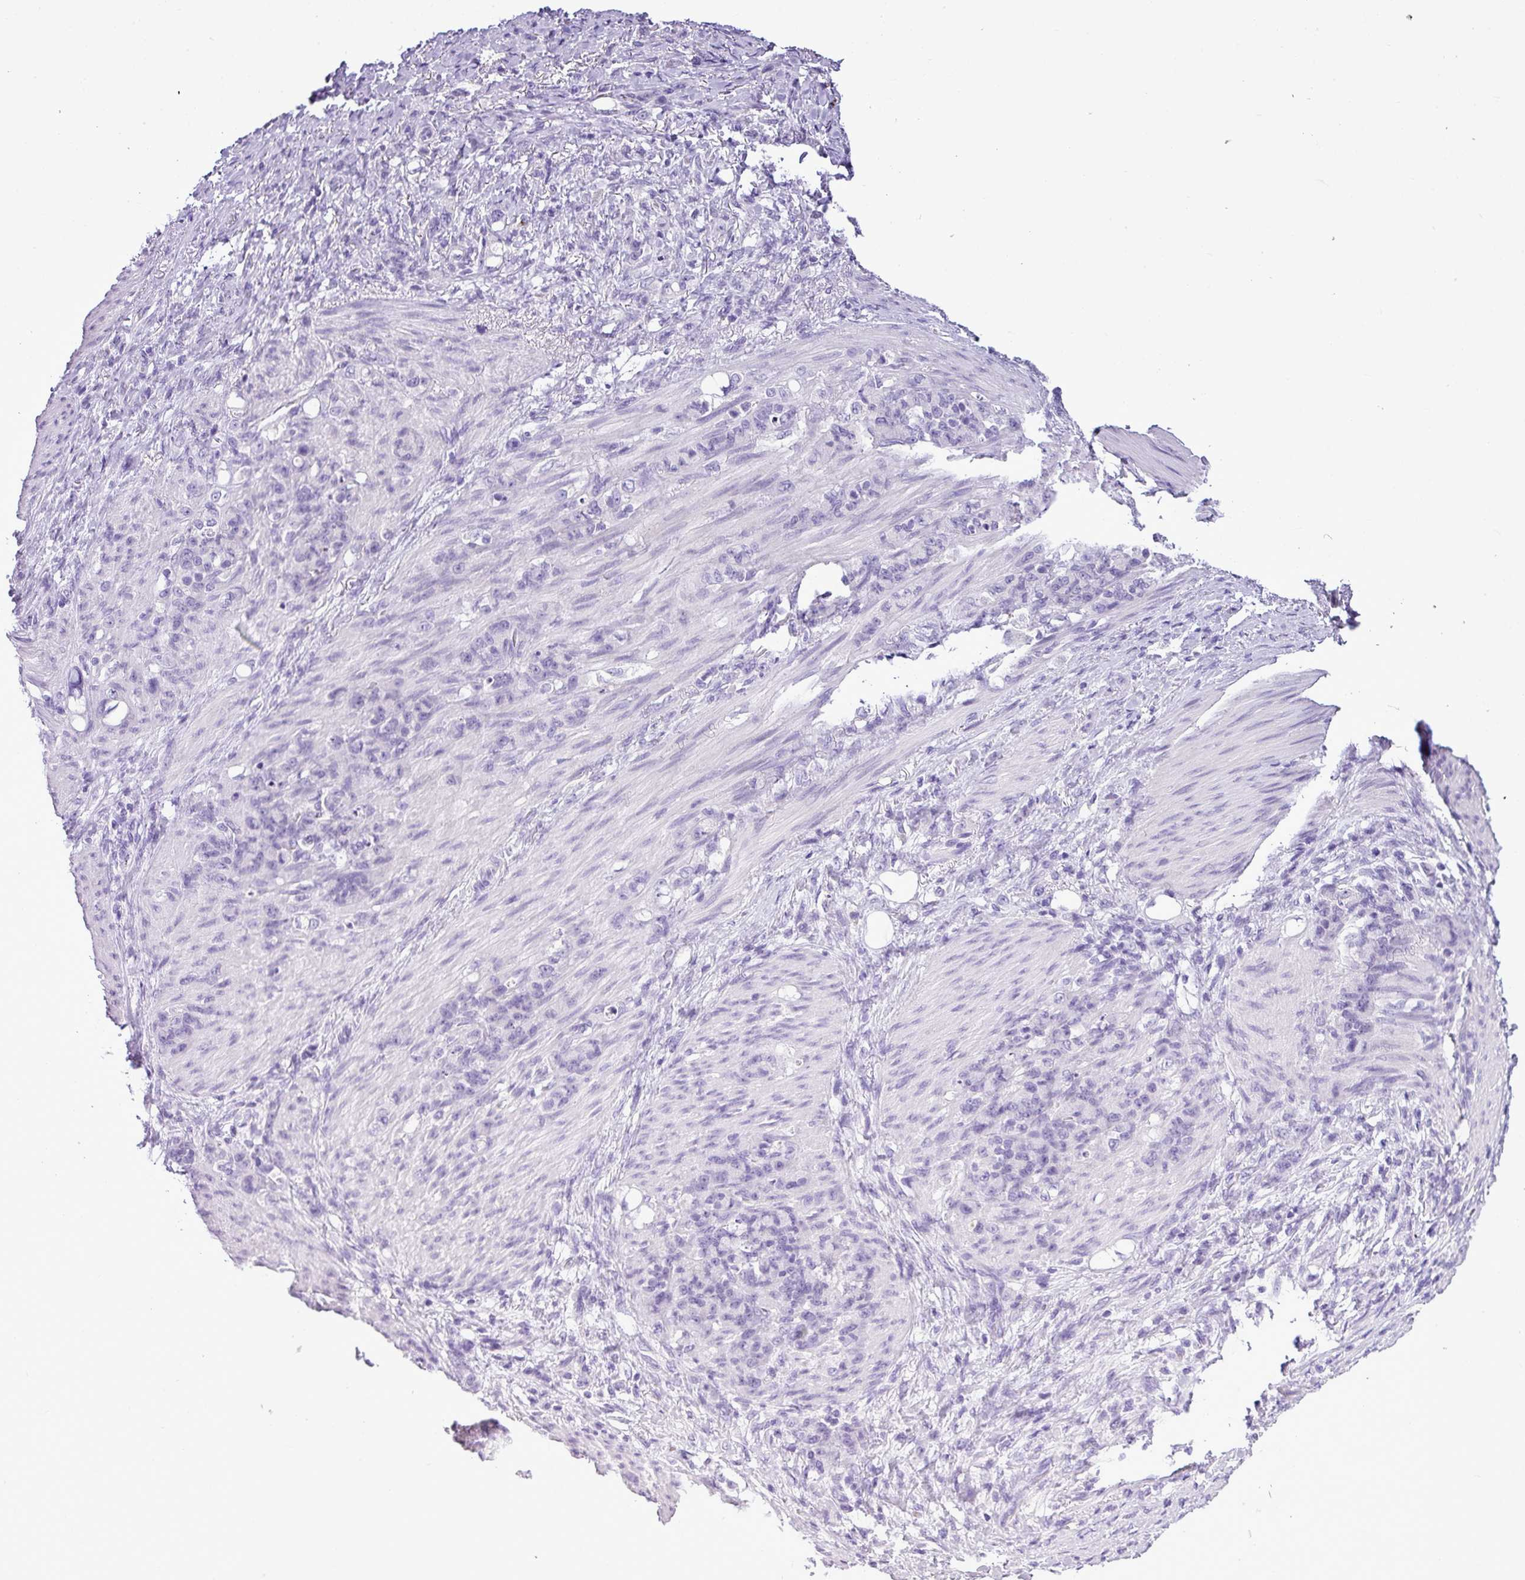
{"staining": {"intensity": "negative", "quantity": "none", "location": "none"}, "tissue": "stomach cancer", "cell_type": "Tumor cells", "image_type": "cancer", "snomed": [{"axis": "morphology", "description": "Adenocarcinoma, NOS"}, {"axis": "topography", "description": "Stomach"}], "caption": "High magnification brightfield microscopy of adenocarcinoma (stomach) stained with DAB (brown) and counterstained with hematoxylin (blue): tumor cells show no significant expression.", "gene": "IL17A", "patient": {"sex": "female", "age": 79}}